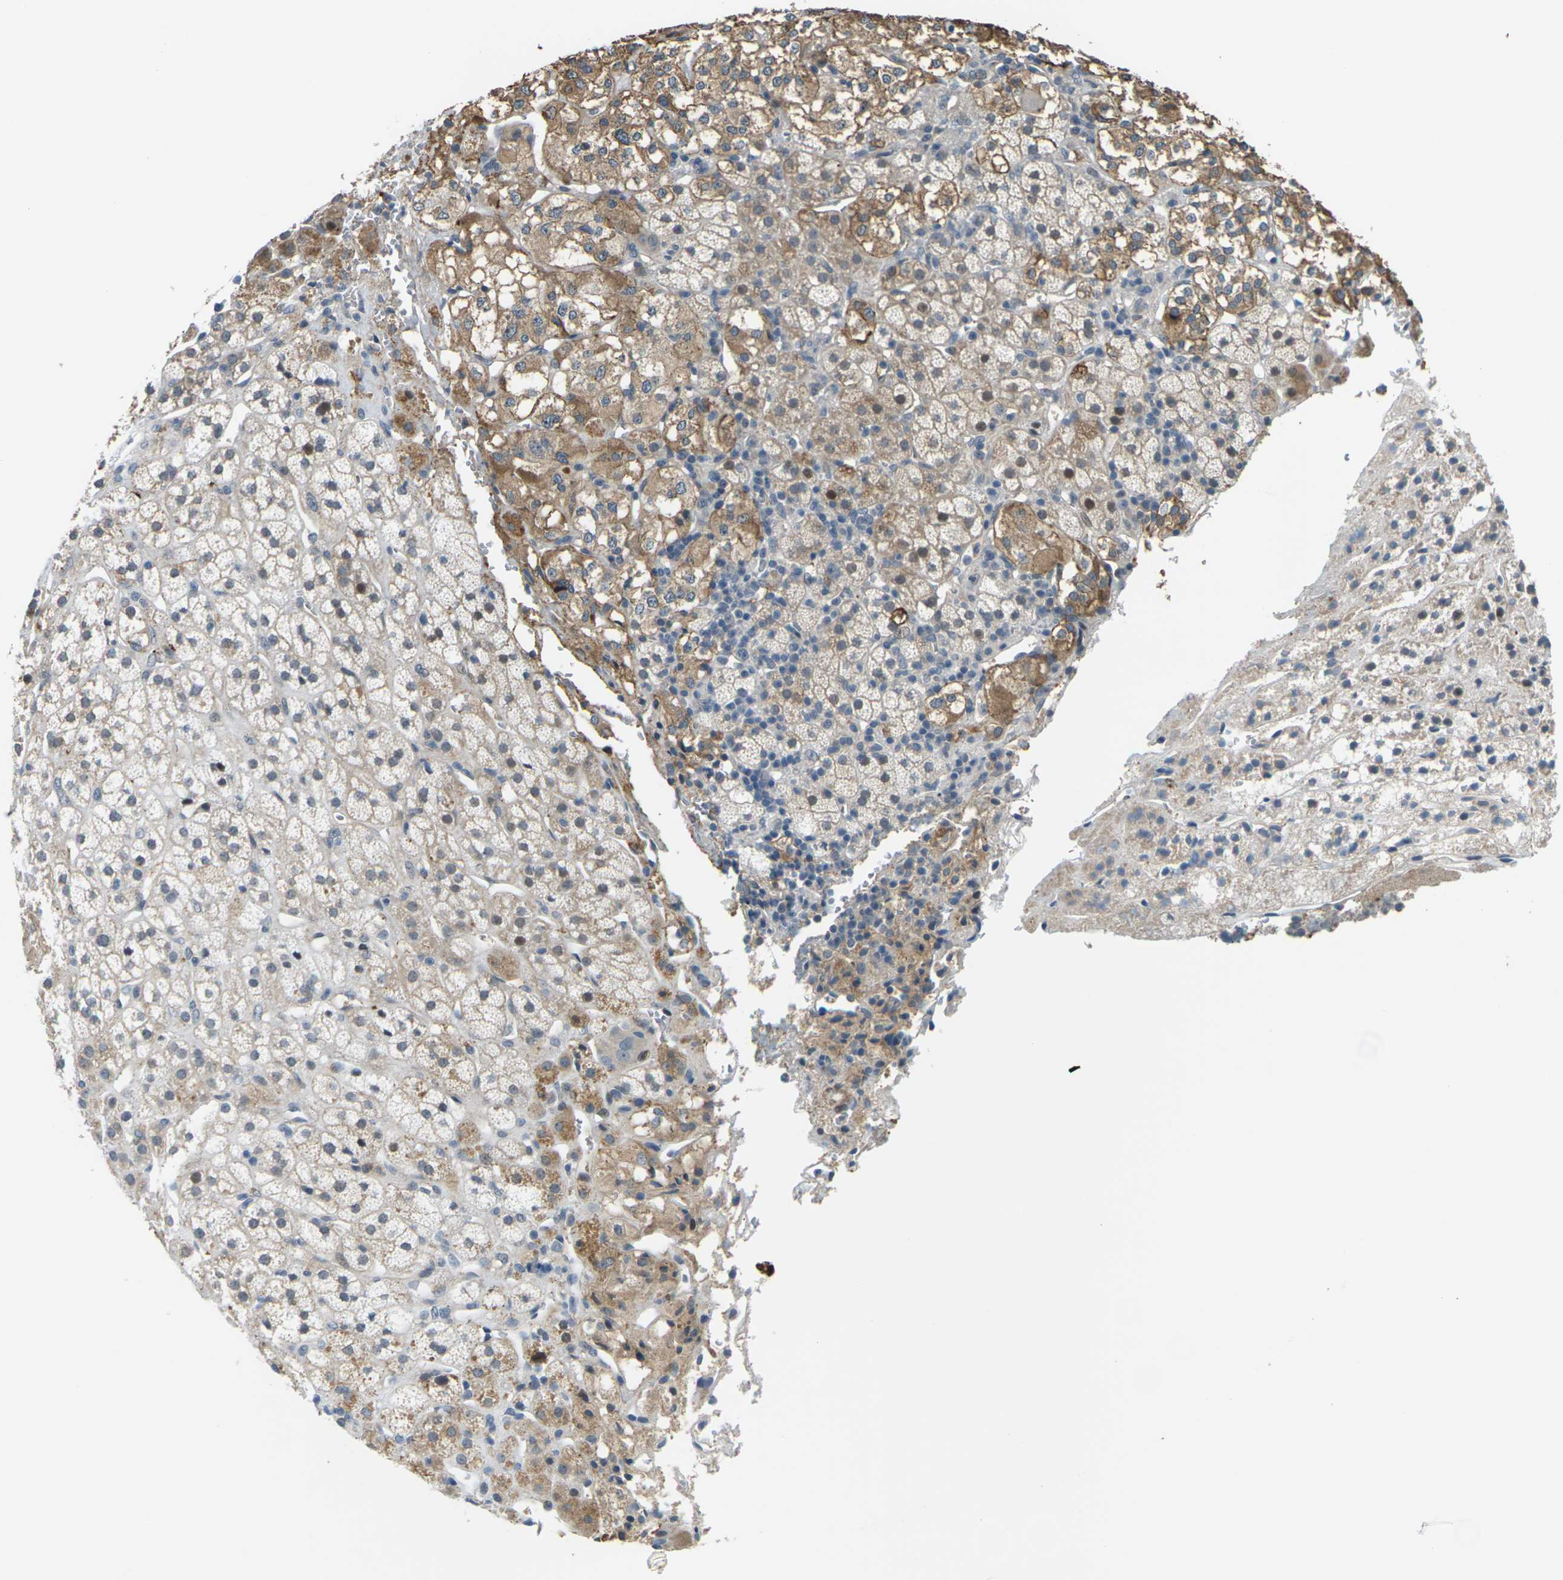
{"staining": {"intensity": "moderate", "quantity": "25%-75%", "location": "cytoplasmic/membranous"}, "tissue": "adrenal gland", "cell_type": "Glandular cells", "image_type": "normal", "snomed": [{"axis": "morphology", "description": "Normal tissue, NOS"}, {"axis": "topography", "description": "Adrenal gland"}], "caption": "Protein staining shows moderate cytoplasmic/membranous expression in about 25%-75% of glandular cells in normal adrenal gland. Nuclei are stained in blue.", "gene": "SLC13A3", "patient": {"sex": "male", "age": 56}}